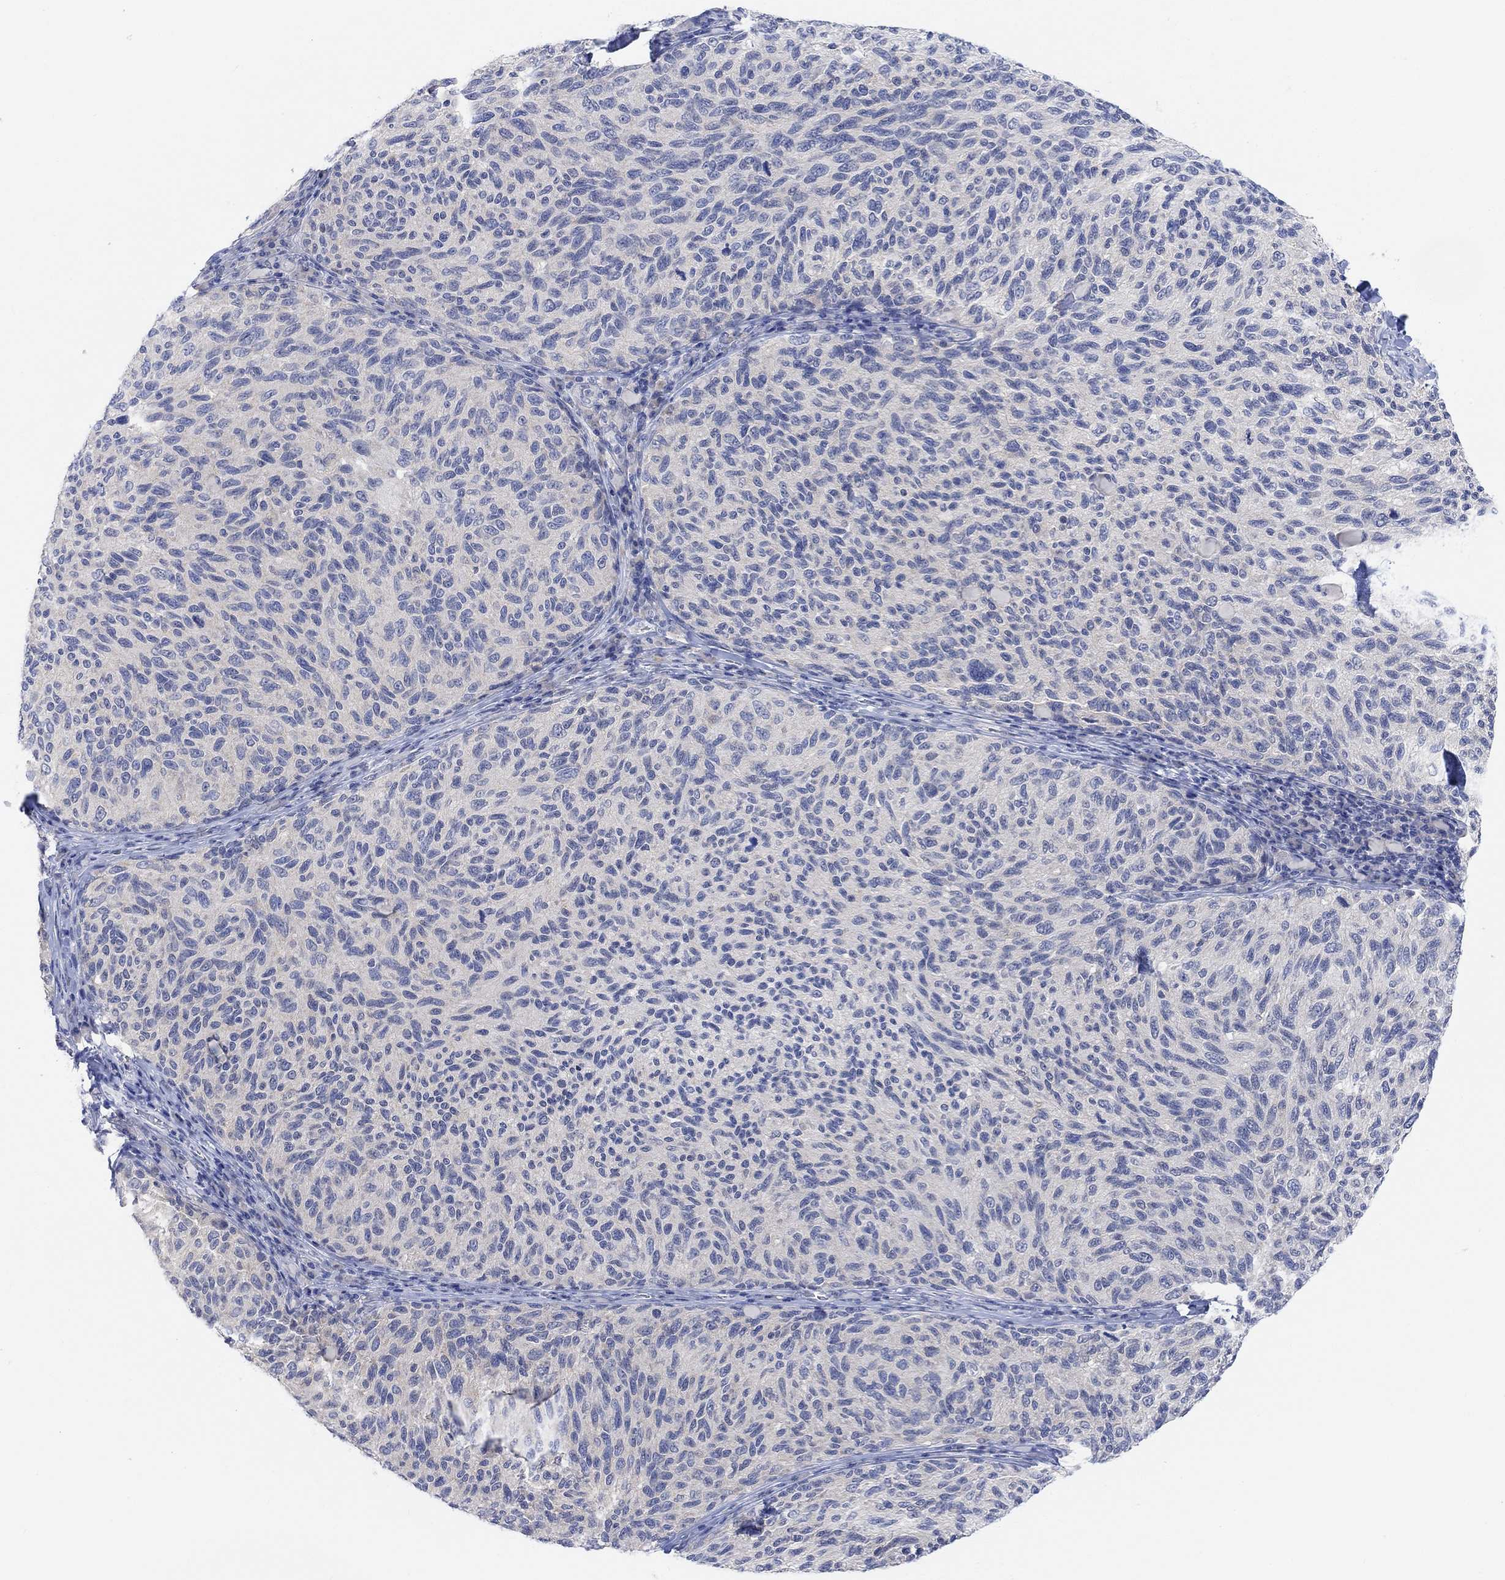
{"staining": {"intensity": "negative", "quantity": "none", "location": "none"}, "tissue": "melanoma", "cell_type": "Tumor cells", "image_type": "cancer", "snomed": [{"axis": "morphology", "description": "Malignant melanoma, NOS"}, {"axis": "topography", "description": "Skin"}], "caption": "There is no significant positivity in tumor cells of malignant melanoma.", "gene": "RIMS1", "patient": {"sex": "female", "age": 73}}